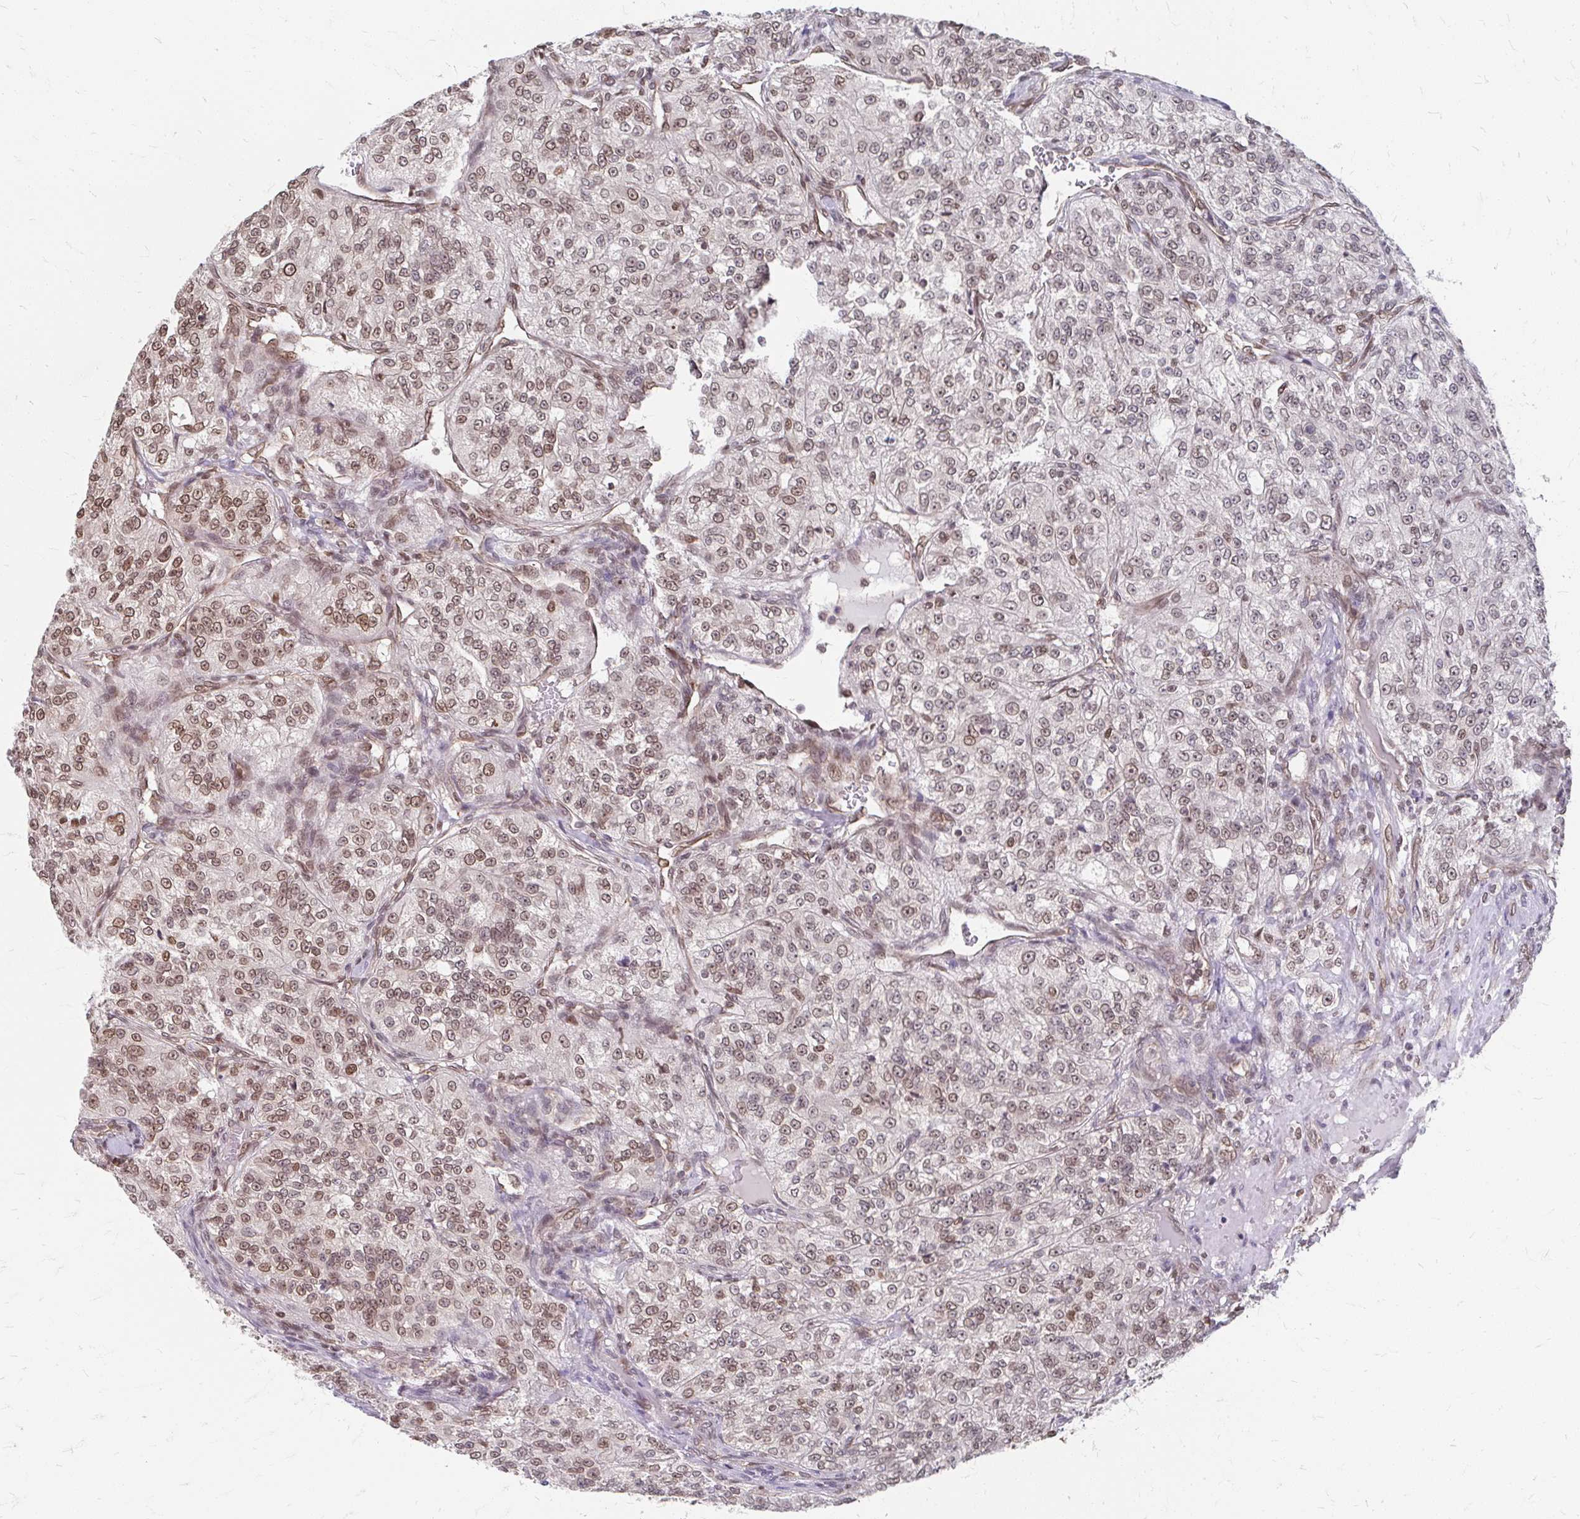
{"staining": {"intensity": "weak", "quantity": ">75%", "location": "cytoplasmic/membranous,nuclear"}, "tissue": "renal cancer", "cell_type": "Tumor cells", "image_type": "cancer", "snomed": [{"axis": "morphology", "description": "Adenocarcinoma, NOS"}, {"axis": "topography", "description": "Kidney"}], "caption": "Immunohistochemistry photomicrograph of human renal cancer stained for a protein (brown), which reveals low levels of weak cytoplasmic/membranous and nuclear staining in approximately >75% of tumor cells.", "gene": "XPO1", "patient": {"sex": "female", "age": 63}}